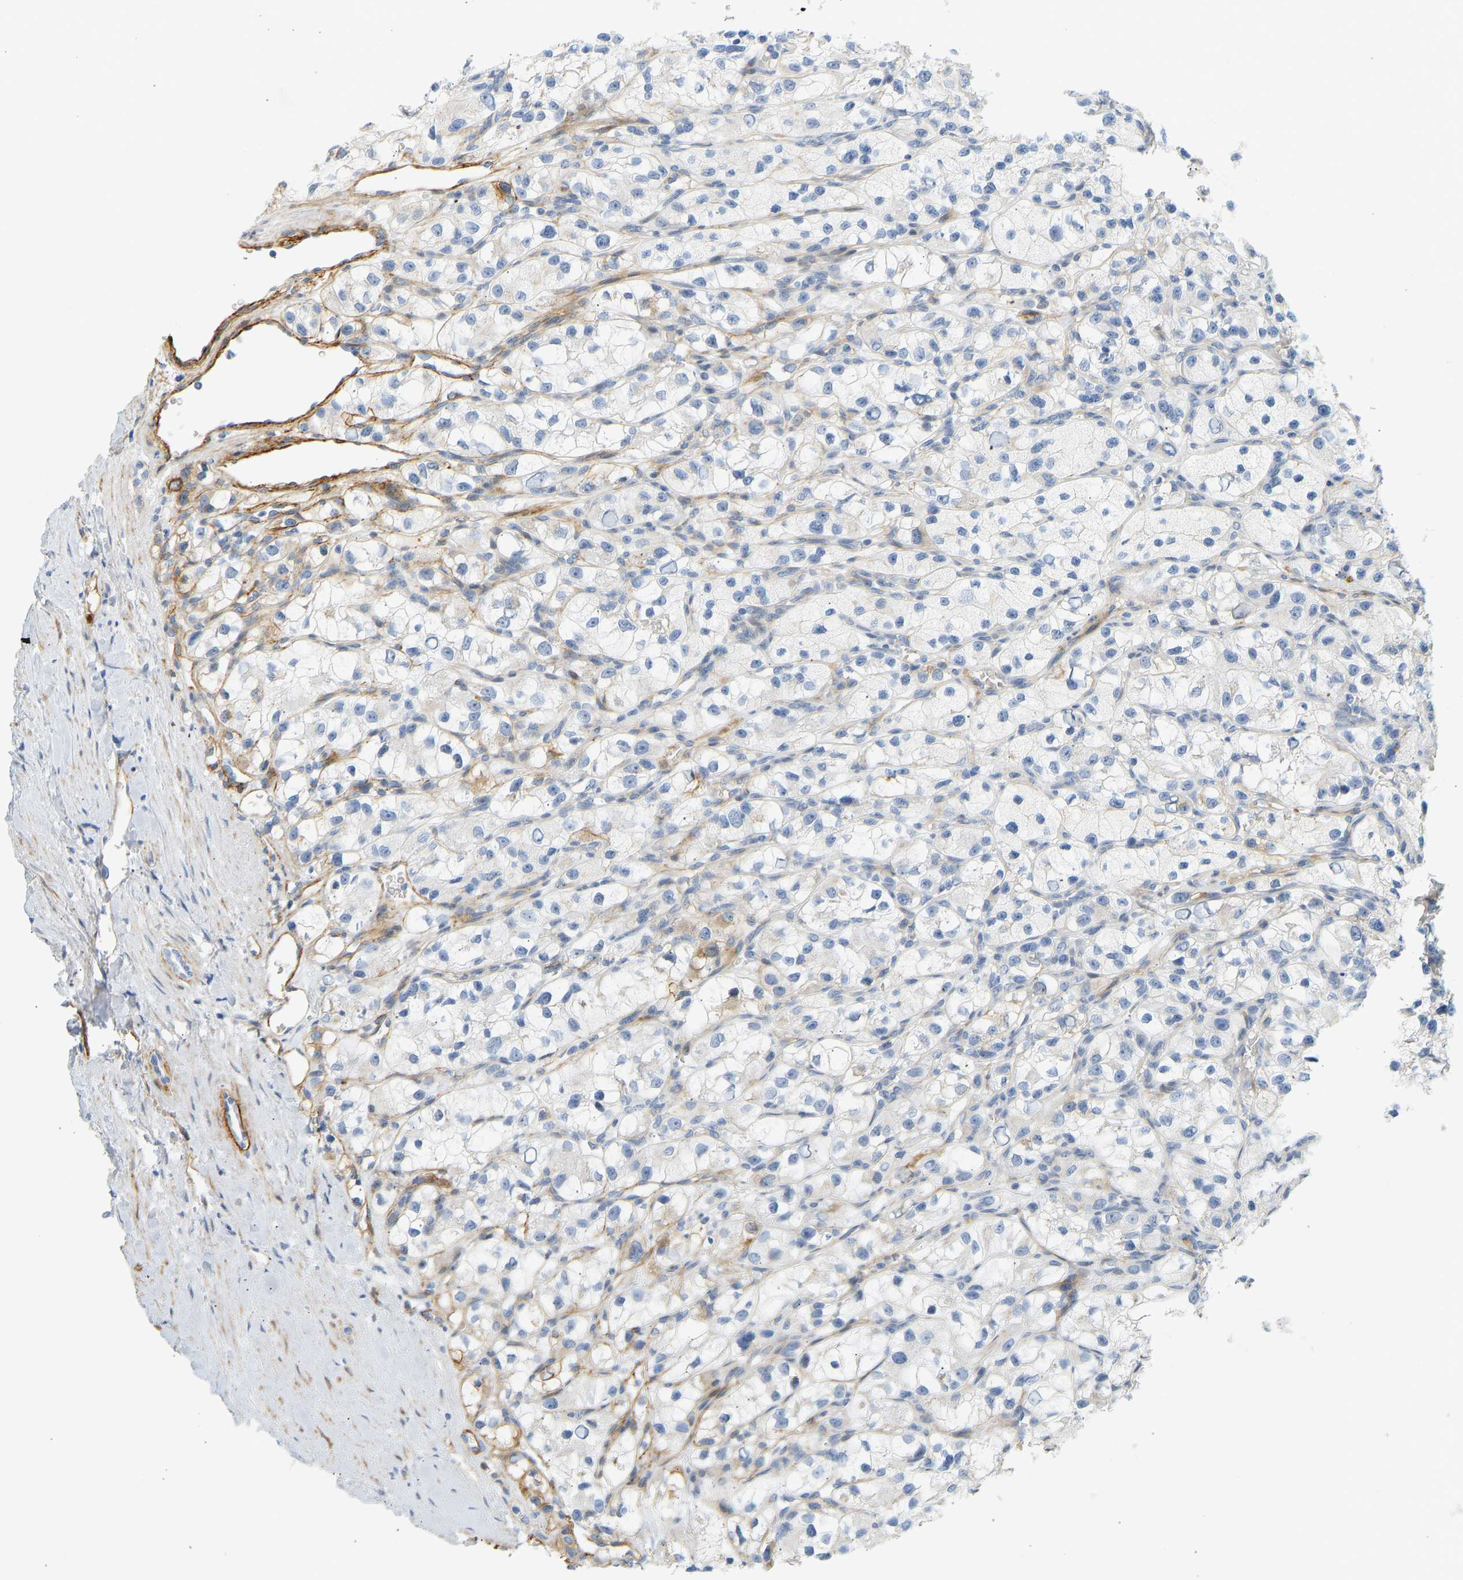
{"staining": {"intensity": "moderate", "quantity": "<25%", "location": "cytoplasmic/membranous"}, "tissue": "renal cancer", "cell_type": "Tumor cells", "image_type": "cancer", "snomed": [{"axis": "morphology", "description": "Adenocarcinoma, NOS"}, {"axis": "topography", "description": "Kidney"}], "caption": "This is an image of immunohistochemistry (IHC) staining of renal cancer, which shows moderate positivity in the cytoplasmic/membranous of tumor cells.", "gene": "SLC30A7", "patient": {"sex": "female", "age": 57}}